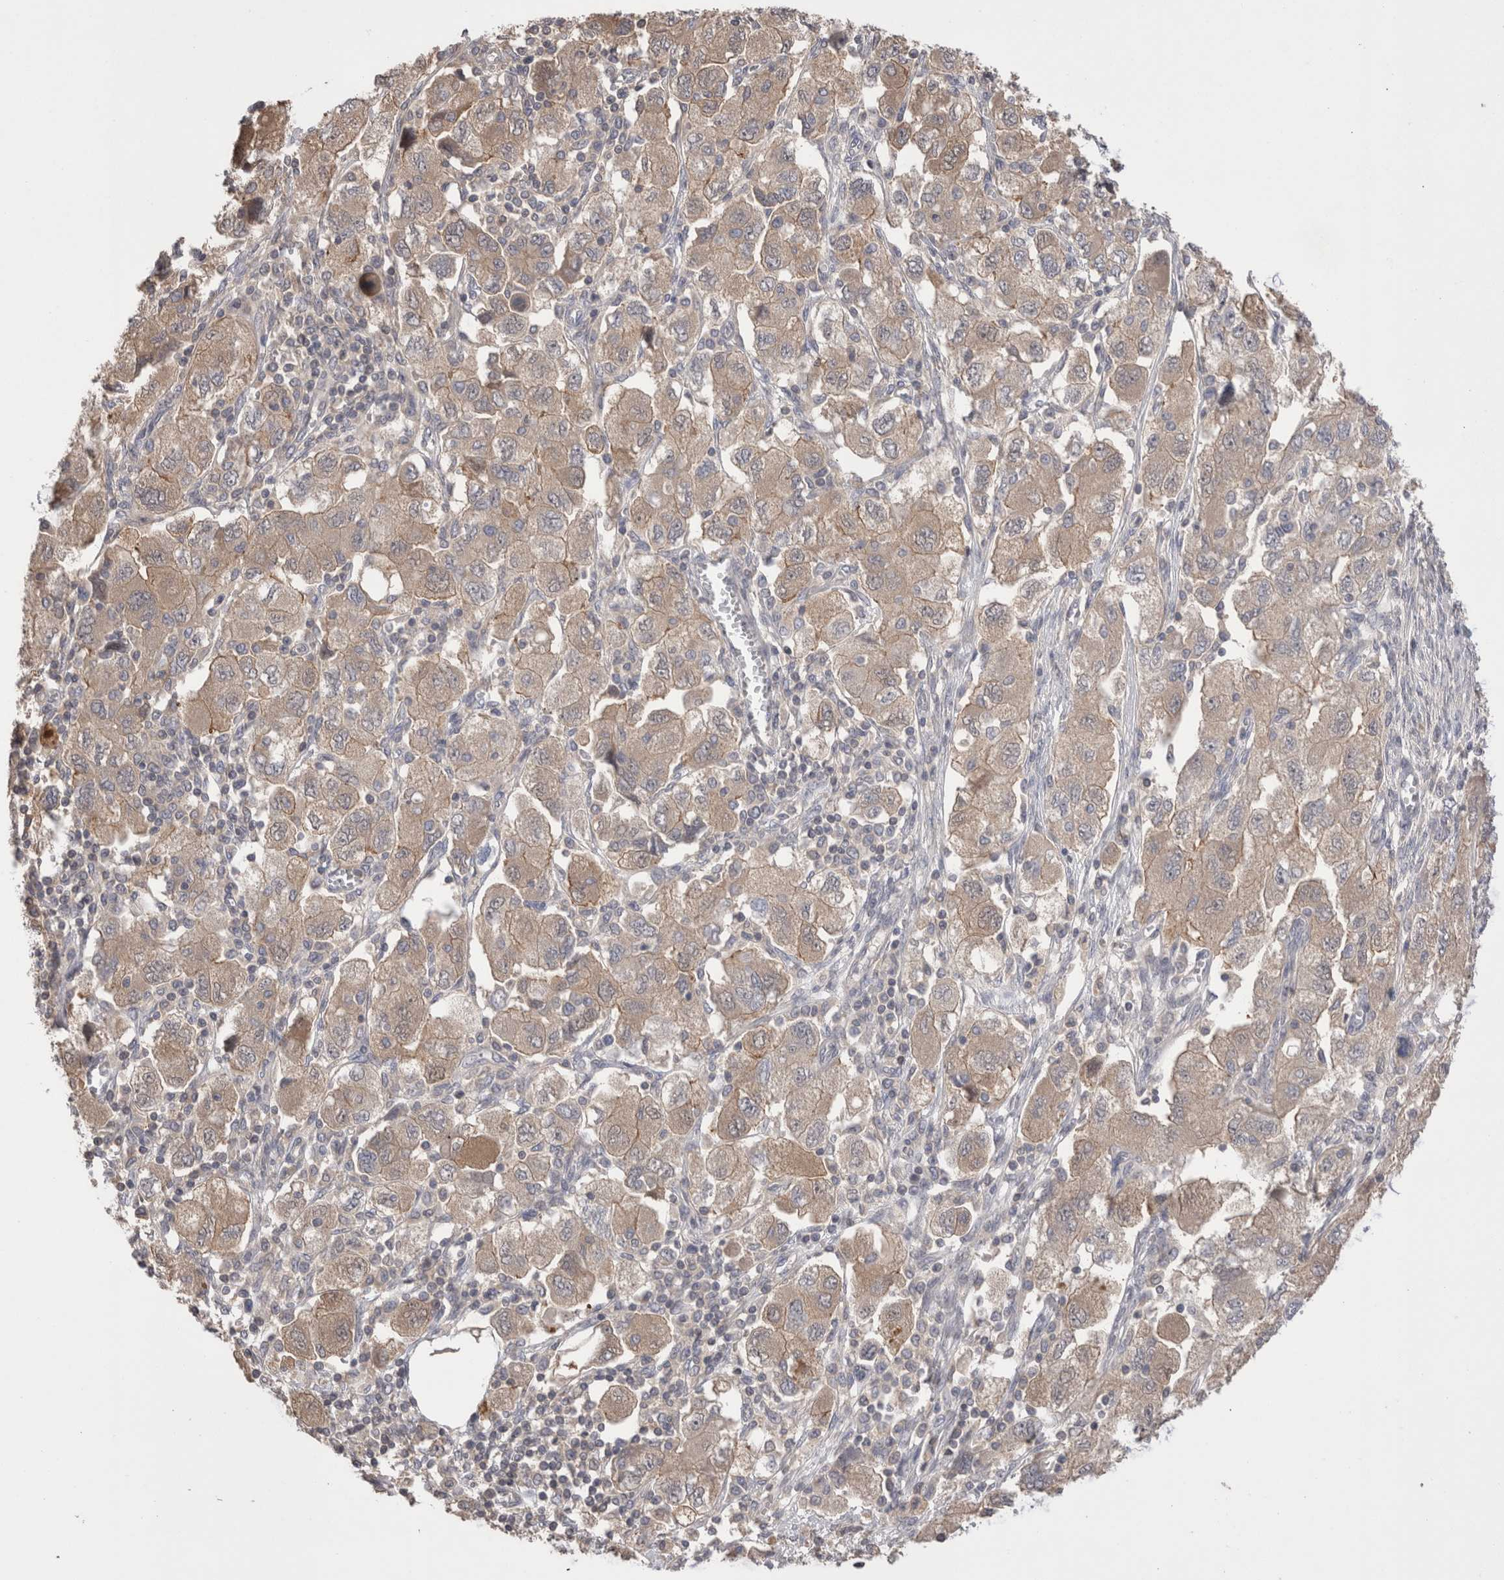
{"staining": {"intensity": "weak", "quantity": ">75%", "location": "cytoplasmic/membranous"}, "tissue": "ovarian cancer", "cell_type": "Tumor cells", "image_type": "cancer", "snomed": [{"axis": "morphology", "description": "Carcinoma, NOS"}, {"axis": "morphology", "description": "Cystadenocarcinoma, serous, NOS"}, {"axis": "topography", "description": "Ovary"}], "caption": "The immunohistochemical stain shows weak cytoplasmic/membranous expression in tumor cells of serous cystadenocarcinoma (ovarian) tissue.", "gene": "OTOR", "patient": {"sex": "female", "age": 69}}